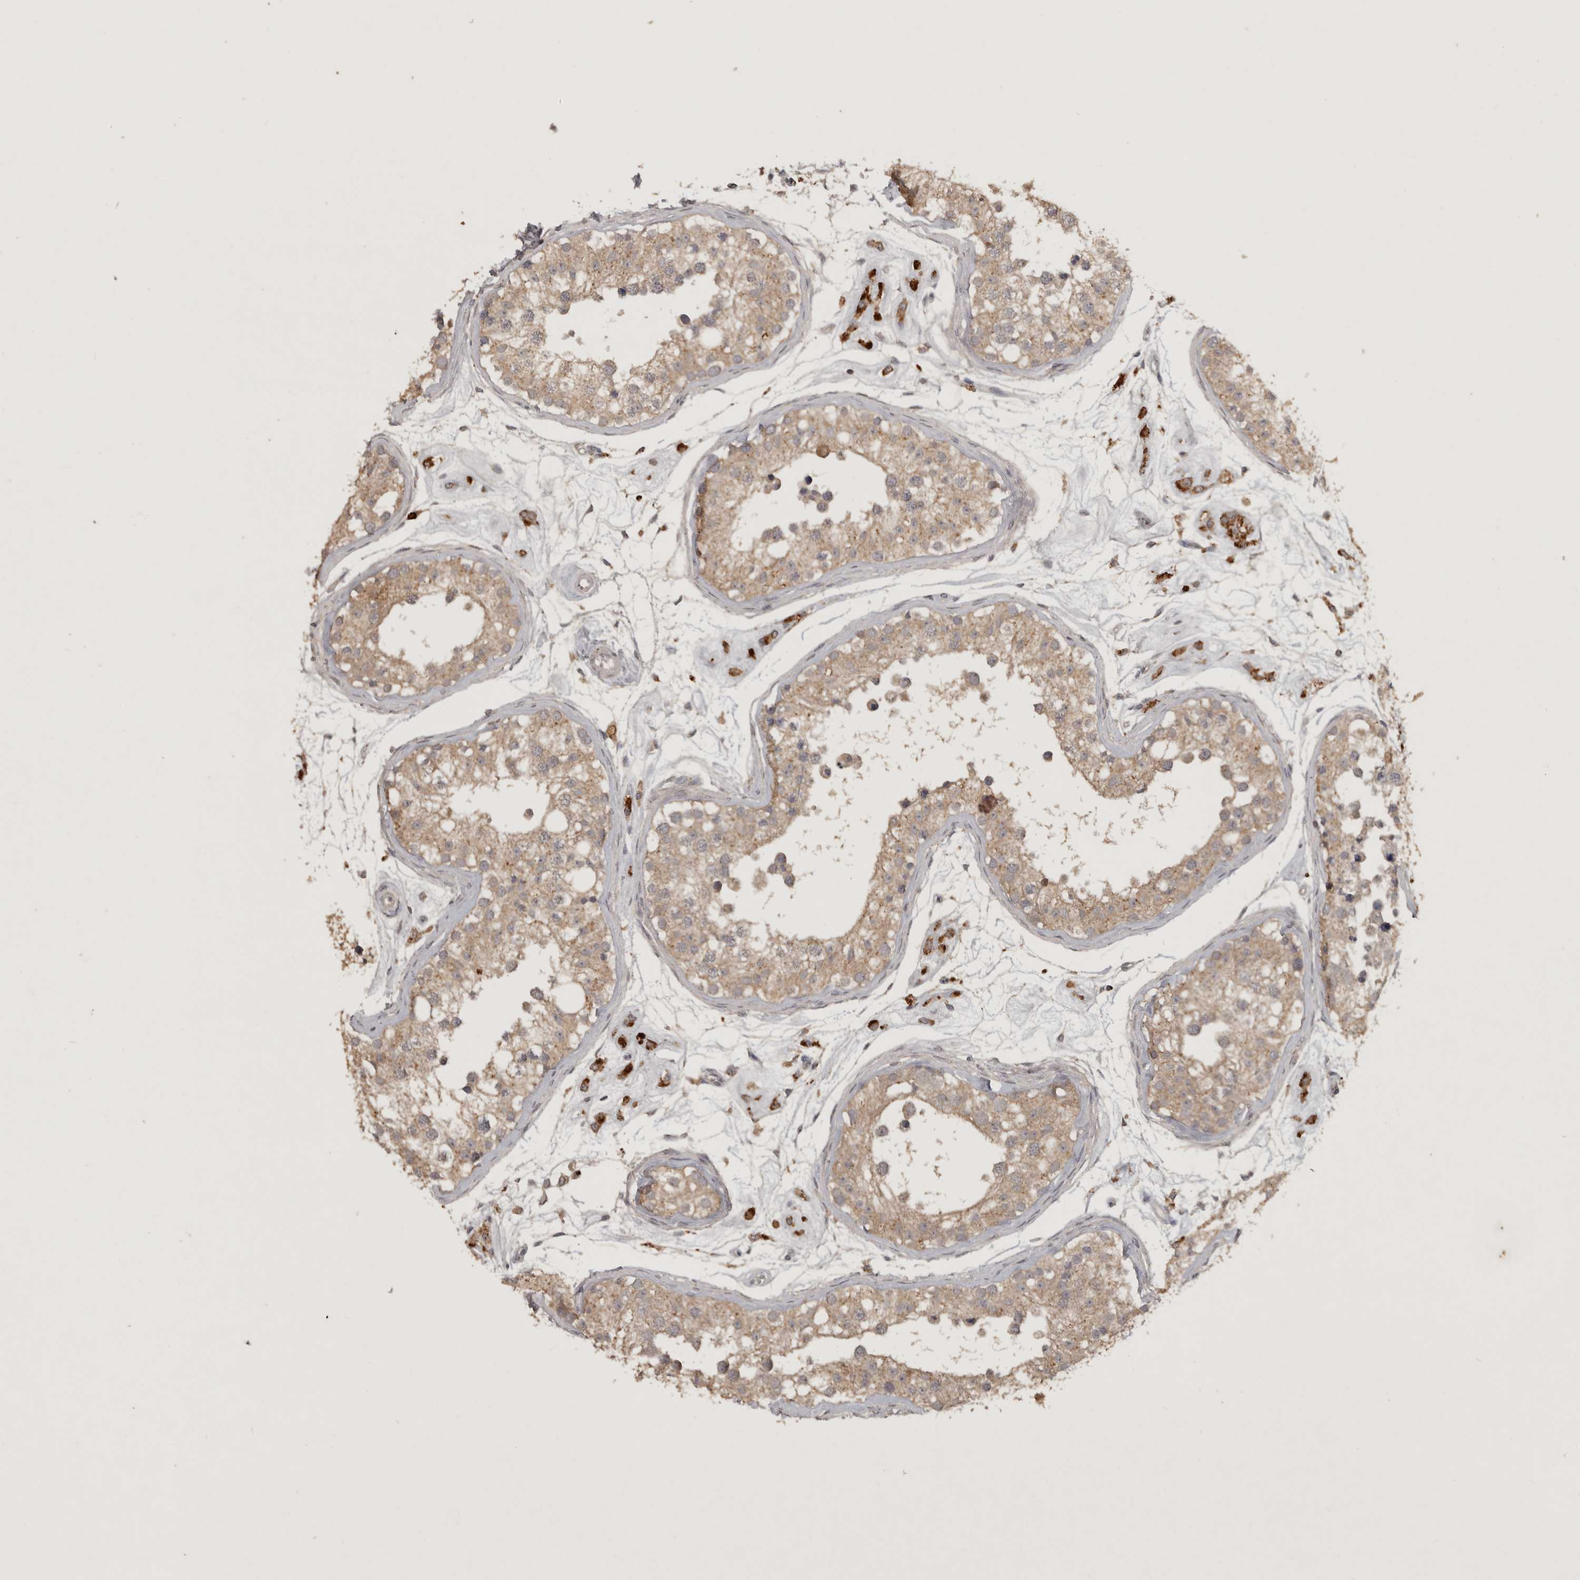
{"staining": {"intensity": "weak", "quantity": ">75%", "location": "cytoplasmic/membranous"}, "tissue": "testis", "cell_type": "Cells in seminiferous ducts", "image_type": "normal", "snomed": [{"axis": "morphology", "description": "Normal tissue, NOS"}, {"axis": "morphology", "description": "Adenocarcinoma, metastatic, NOS"}, {"axis": "topography", "description": "Testis"}], "caption": "Benign testis demonstrates weak cytoplasmic/membranous staining in approximately >75% of cells in seminiferous ducts (DAB (3,3'-diaminobenzidine) IHC with brightfield microscopy, high magnification)..", "gene": "ADAMTS4", "patient": {"sex": "male", "age": 26}}